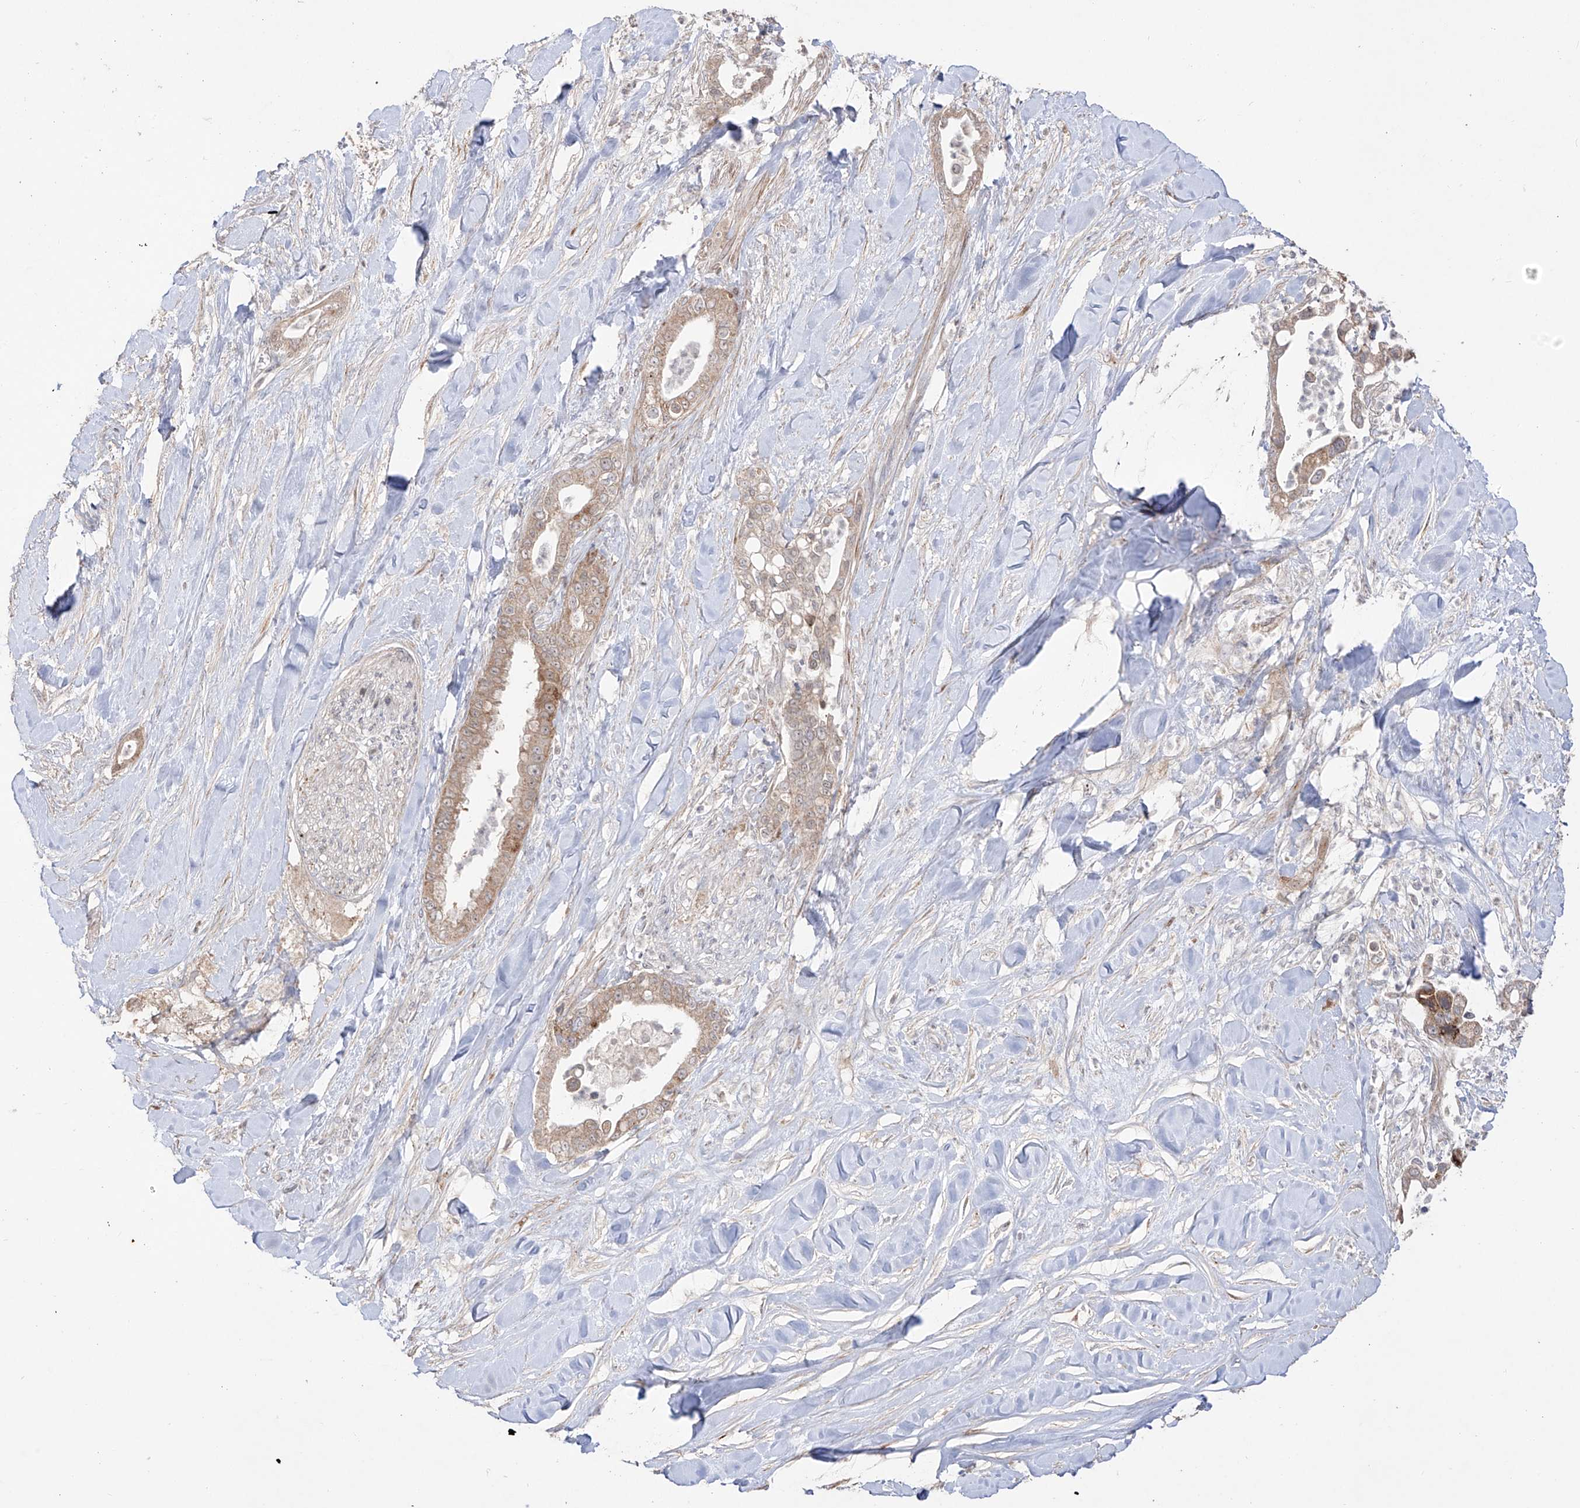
{"staining": {"intensity": "moderate", "quantity": ">75%", "location": "cytoplasmic/membranous"}, "tissue": "liver cancer", "cell_type": "Tumor cells", "image_type": "cancer", "snomed": [{"axis": "morphology", "description": "Cholangiocarcinoma"}, {"axis": "topography", "description": "Liver"}], "caption": "Liver cancer stained with DAB (3,3'-diaminobenzidine) immunohistochemistry (IHC) displays medium levels of moderate cytoplasmic/membranous positivity in approximately >75% of tumor cells.", "gene": "YKT6", "patient": {"sex": "female", "age": 54}}